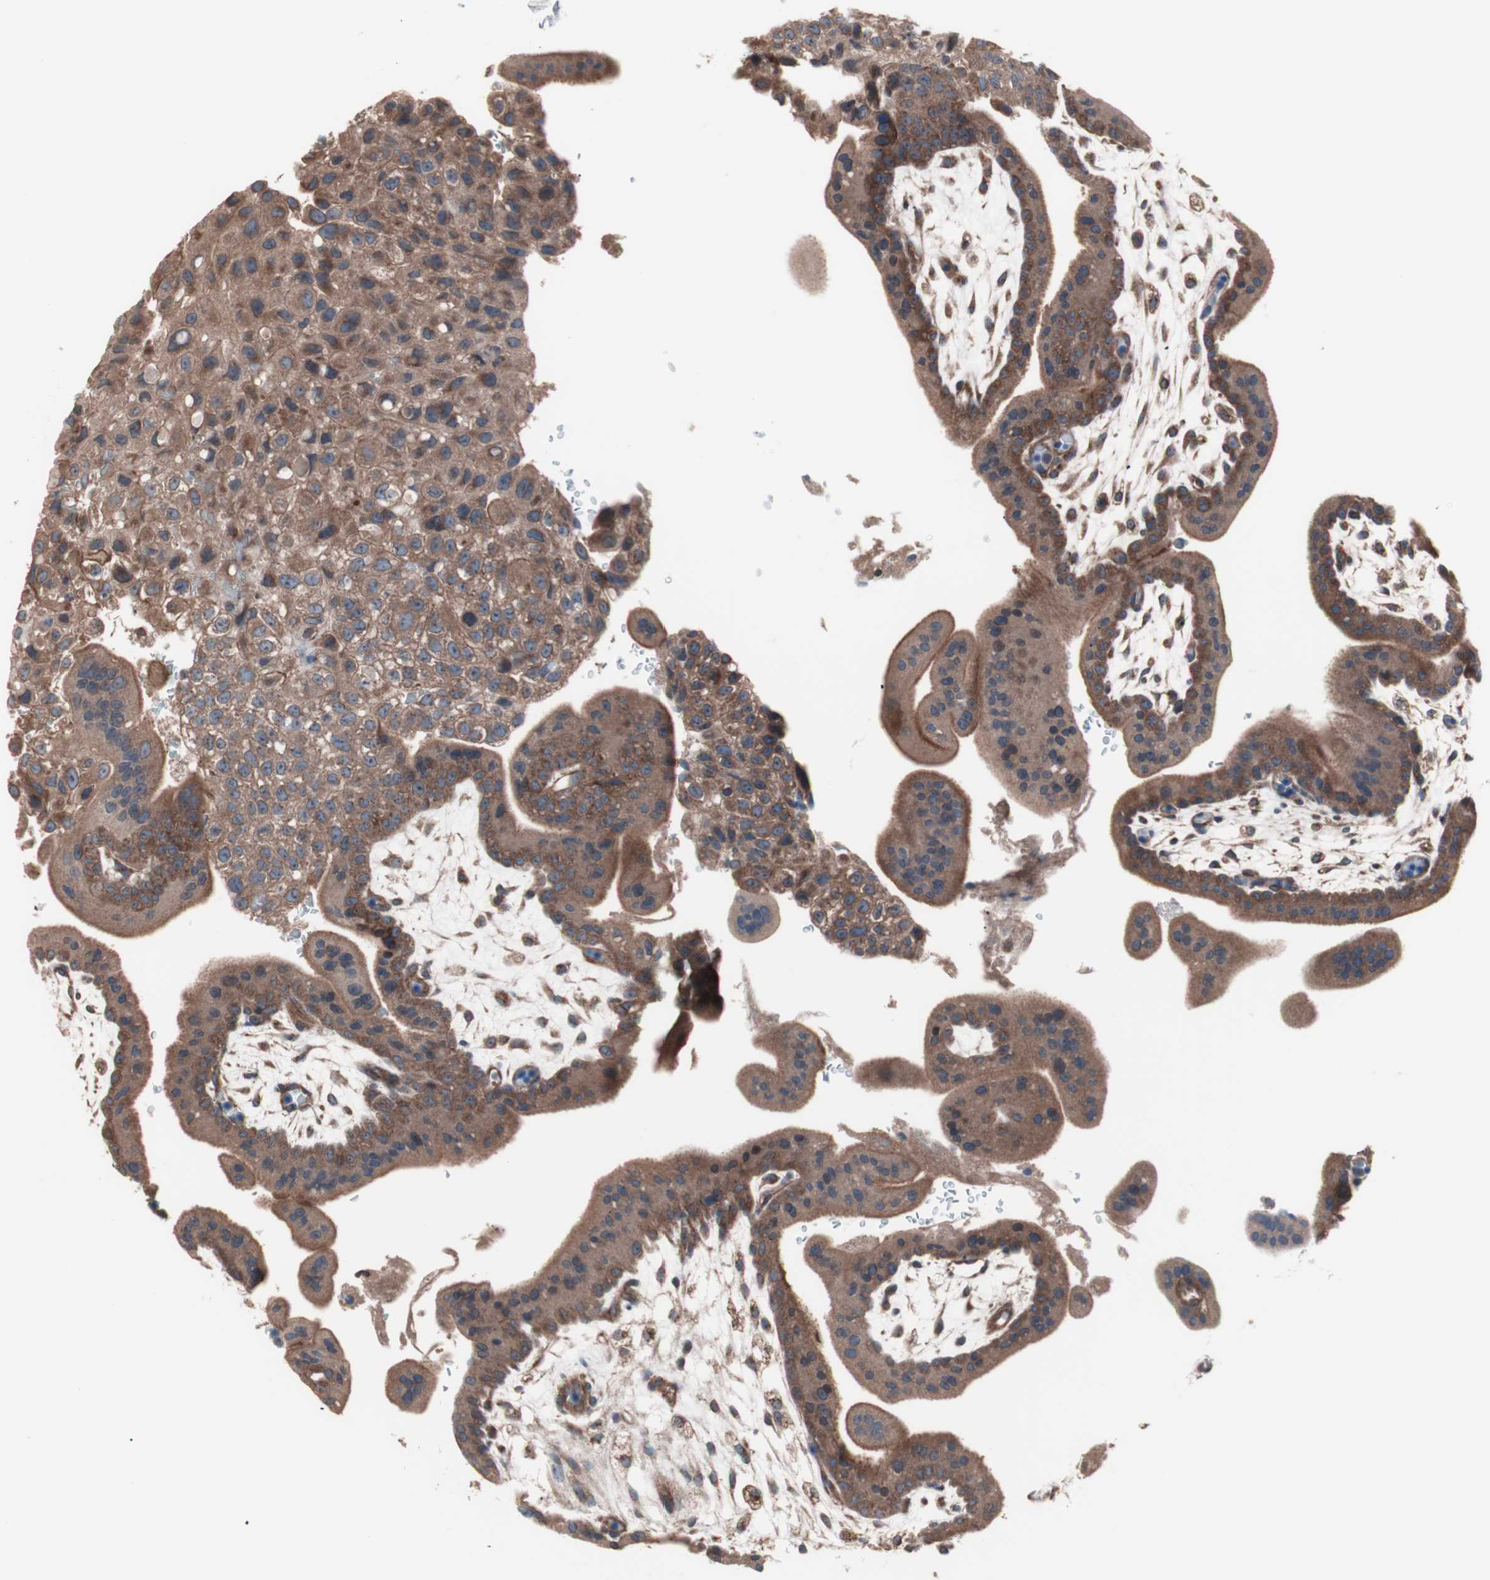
{"staining": {"intensity": "moderate", "quantity": ">75%", "location": "cytoplasmic/membranous"}, "tissue": "placenta", "cell_type": "Decidual cells", "image_type": "normal", "snomed": [{"axis": "morphology", "description": "Normal tissue, NOS"}, {"axis": "topography", "description": "Placenta"}], "caption": "DAB (3,3'-diaminobenzidine) immunohistochemical staining of unremarkable human placenta shows moderate cytoplasmic/membranous protein positivity in about >75% of decidual cells.", "gene": "CTTNBP2NL", "patient": {"sex": "female", "age": 35}}